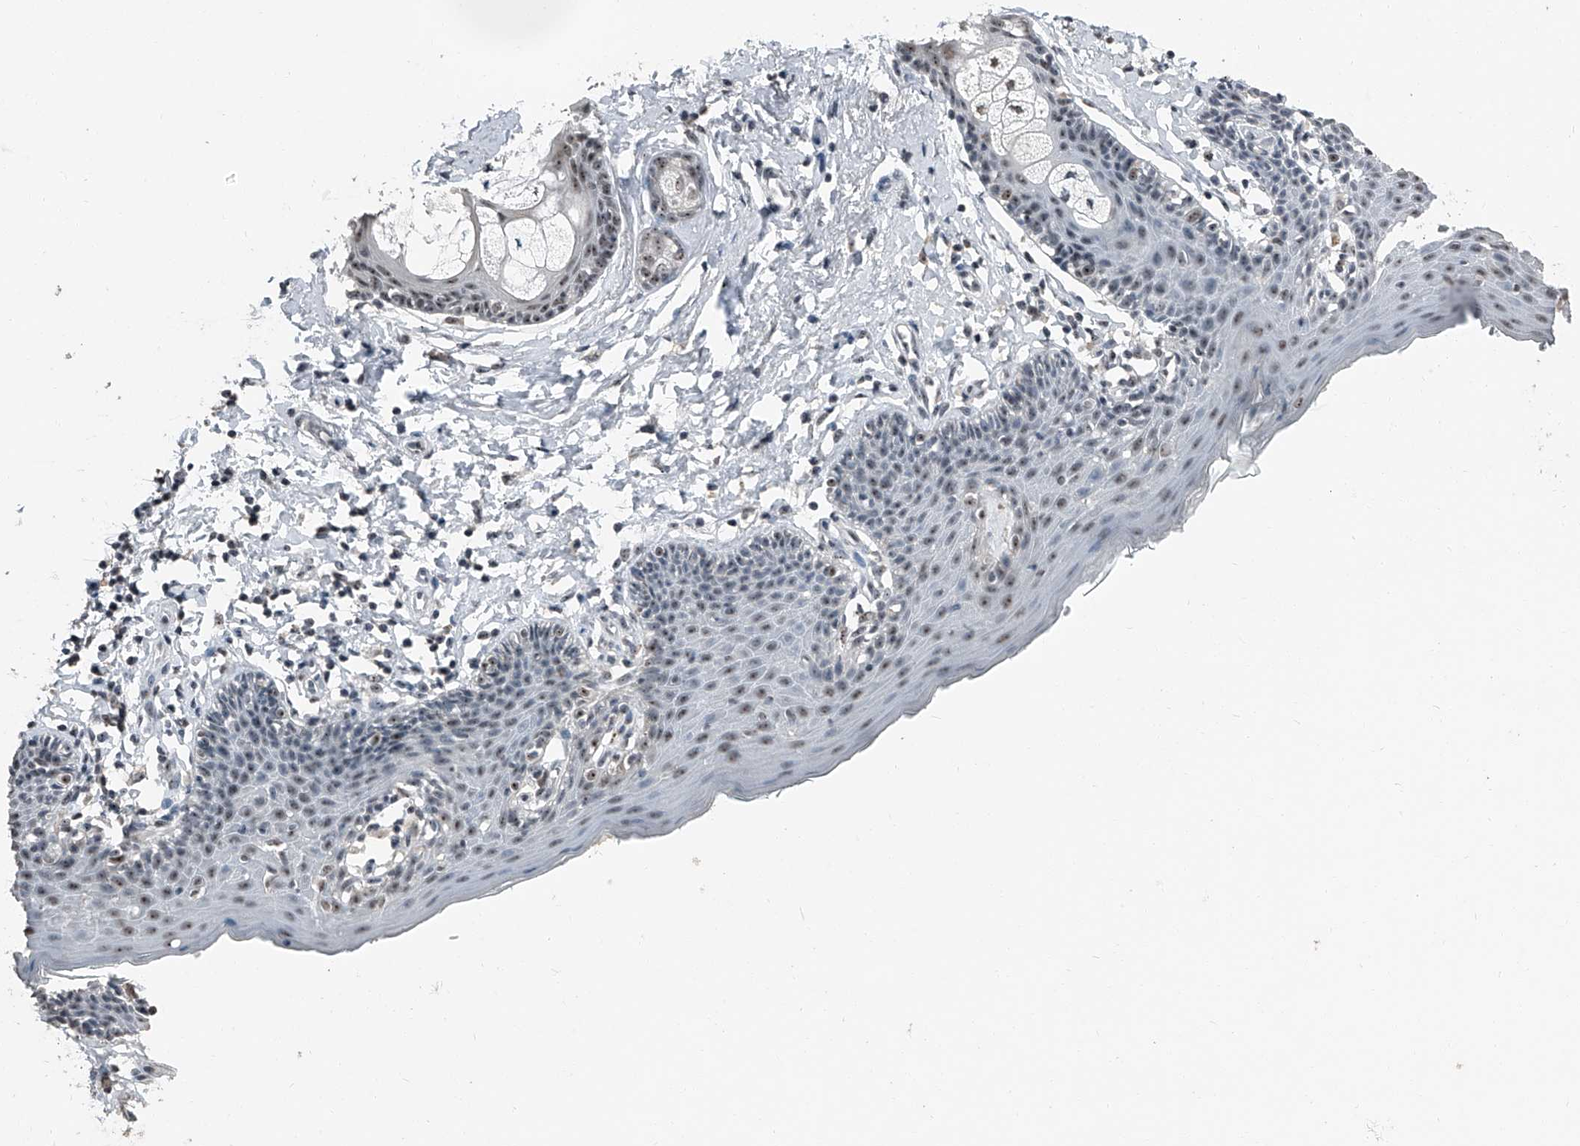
{"staining": {"intensity": "moderate", "quantity": "25%-75%", "location": "nuclear"}, "tissue": "skin", "cell_type": "Epidermal cells", "image_type": "normal", "snomed": [{"axis": "morphology", "description": "Normal tissue, NOS"}, {"axis": "topography", "description": "Vulva"}], "caption": "Skin stained for a protein displays moderate nuclear positivity in epidermal cells. (brown staining indicates protein expression, while blue staining denotes nuclei).", "gene": "TCOF1", "patient": {"sex": "female", "age": 66}}